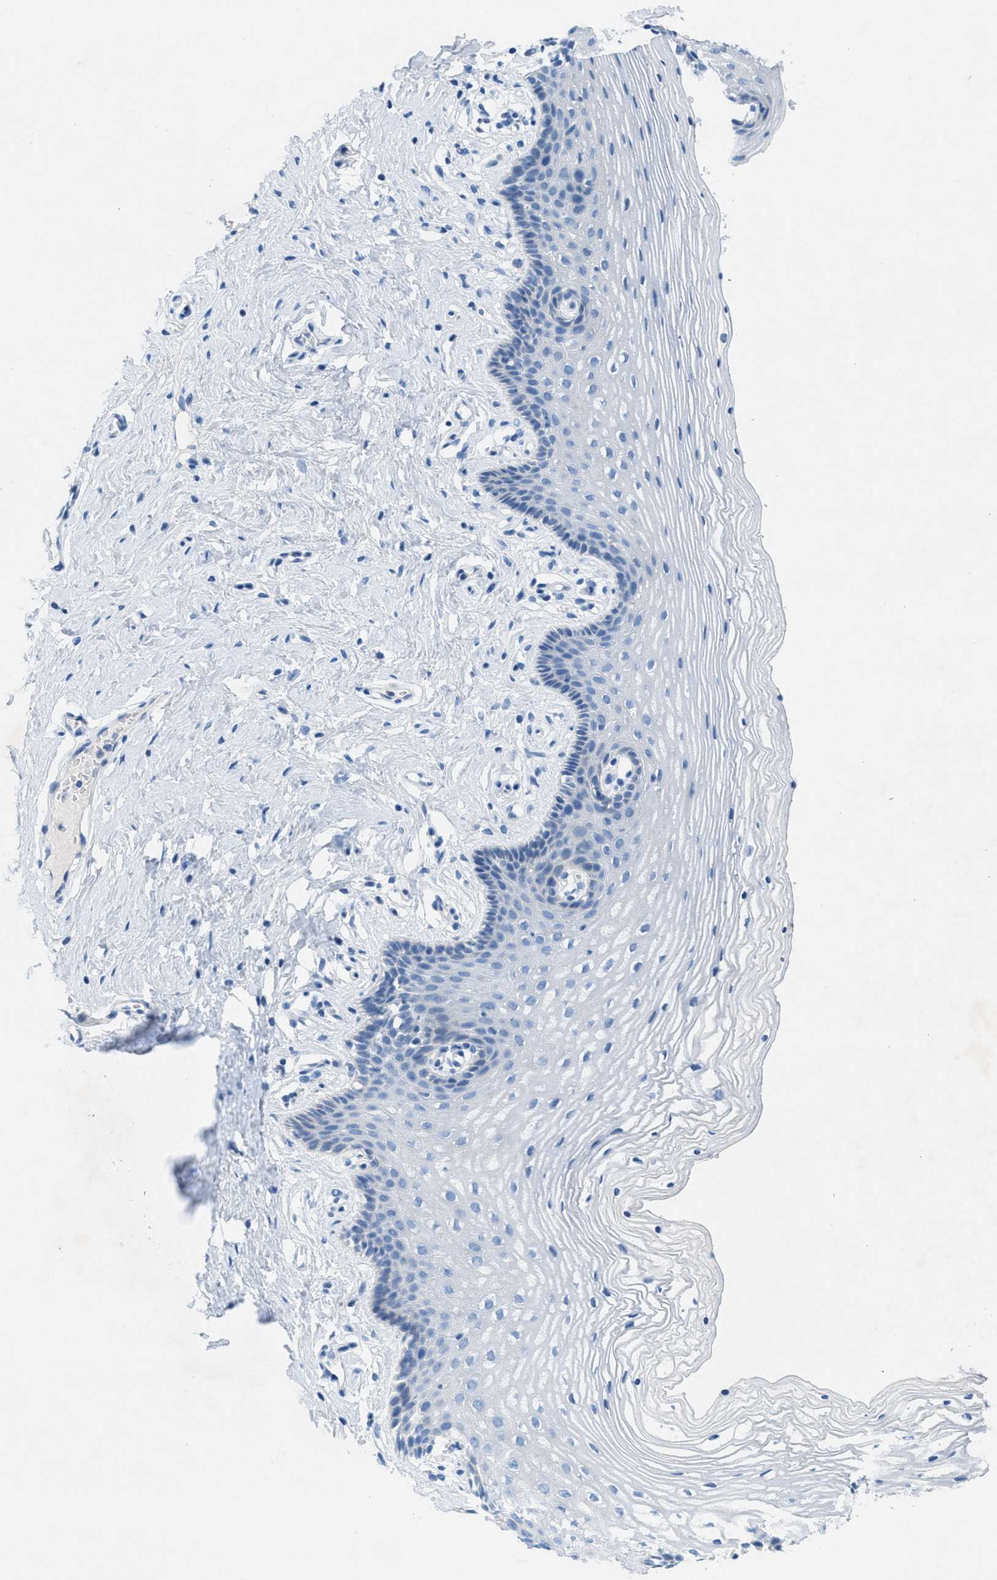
{"staining": {"intensity": "negative", "quantity": "none", "location": "none"}, "tissue": "vagina", "cell_type": "Squamous epithelial cells", "image_type": "normal", "snomed": [{"axis": "morphology", "description": "Normal tissue, NOS"}, {"axis": "topography", "description": "Vagina"}], "caption": "Squamous epithelial cells are negative for brown protein staining in benign vagina. (Brightfield microscopy of DAB (3,3'-diaminobenzidine) immunohistochemistry (IHC) at high magnification).", "gene": "GALNT17", "patient": {"sex": "female", "age": 32}}